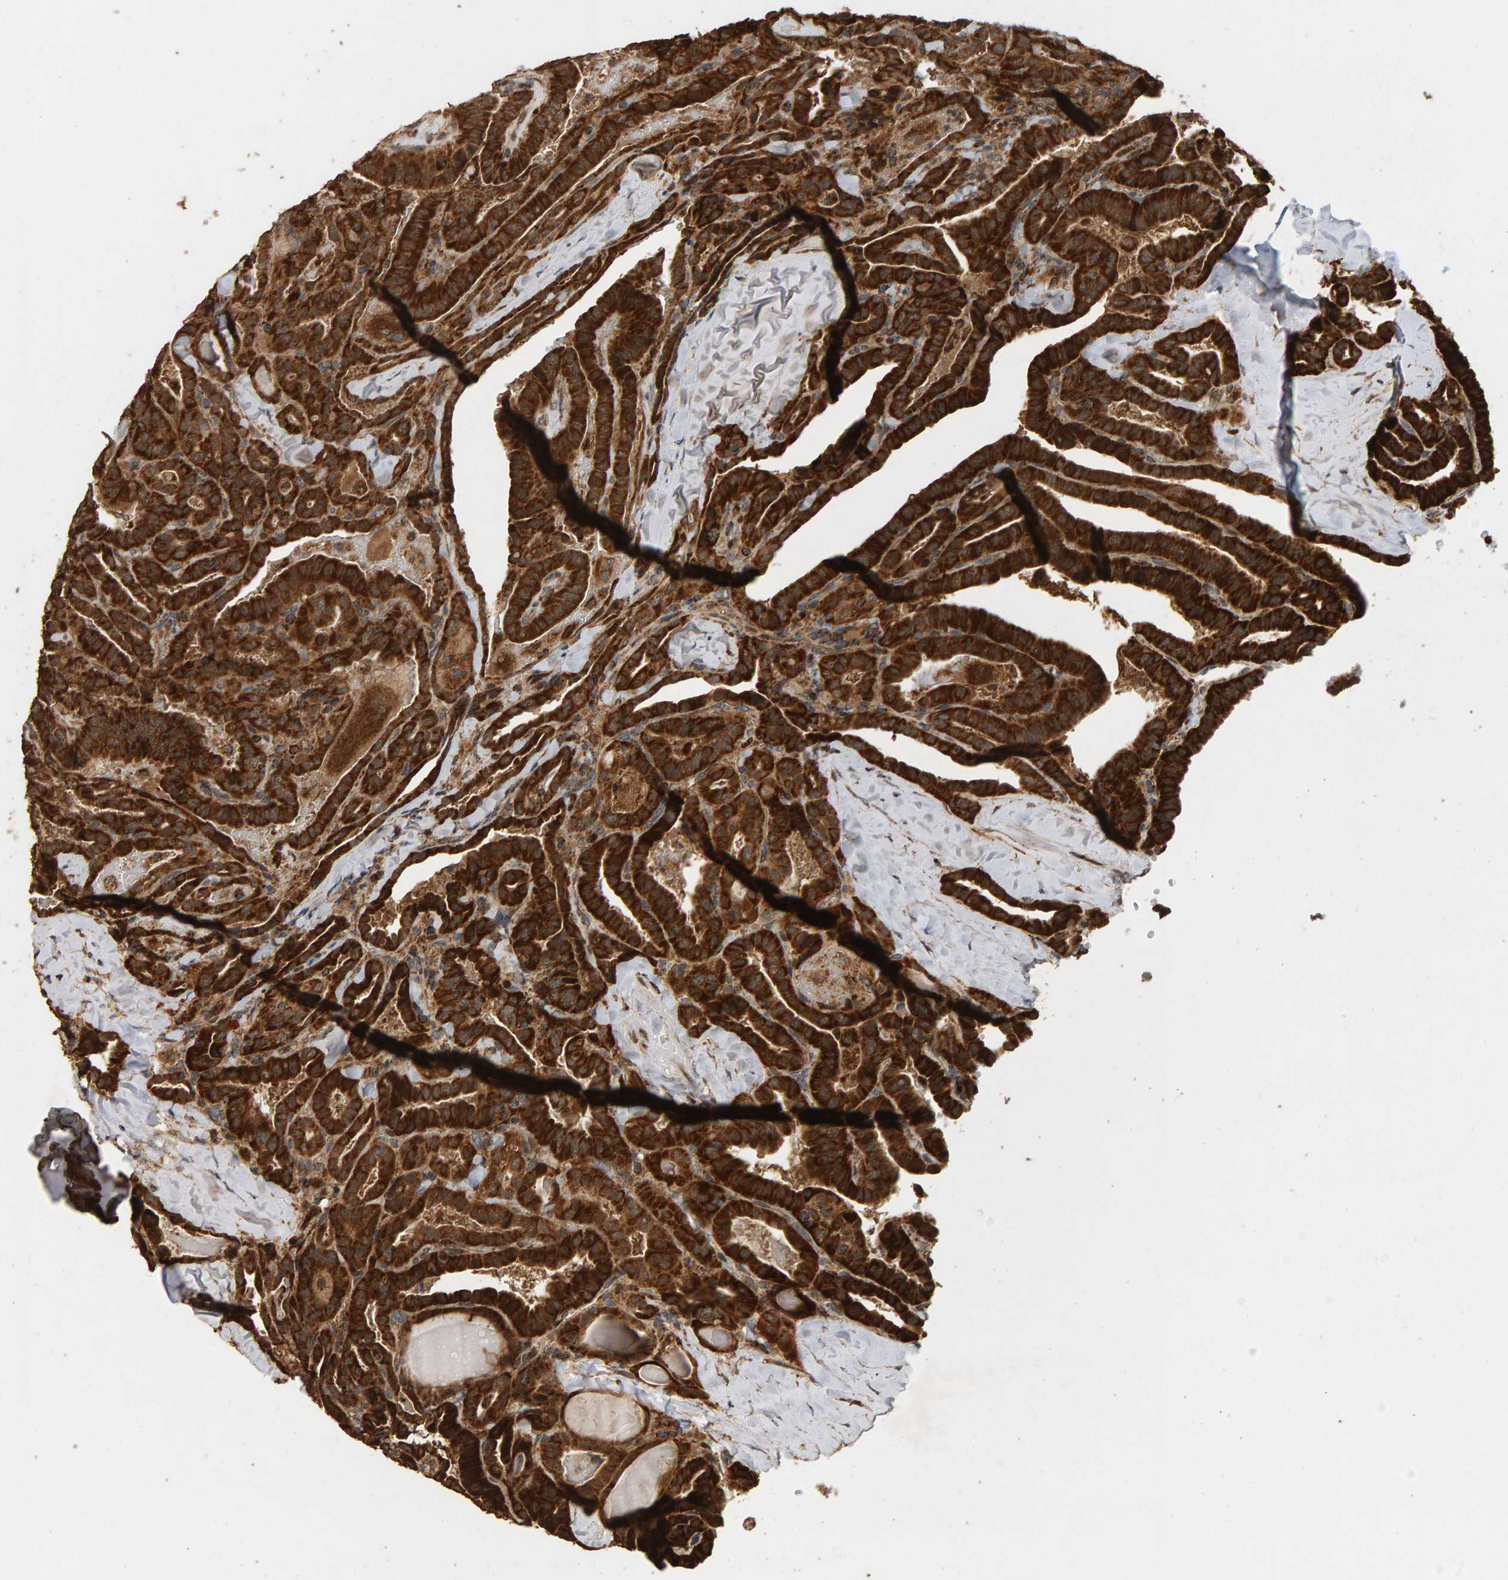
{"staining": {"intensity": "strong", "quantity": ">75%", "location": "cytoplasmic/membranous"}, "tissue": "thyroid cancer", "cell_type": "Tumor cells", "image_type": "cancer", "snomed": [{"axis": "morphology", "description": "Papillary adenocarcinoma, NOS"}, {"axis": "topography", "description": "Thyroid gland"}], "caption": "A high amount of strong cytoplasmic/membranous expression is seen in approximately >75% of tumor cells in thyroid cancer tissue. (Brightfield microscopy of DAB IHC at high magnification).", "gene": "GSTK1", "patient": {"sex": "male", "age": 77}}